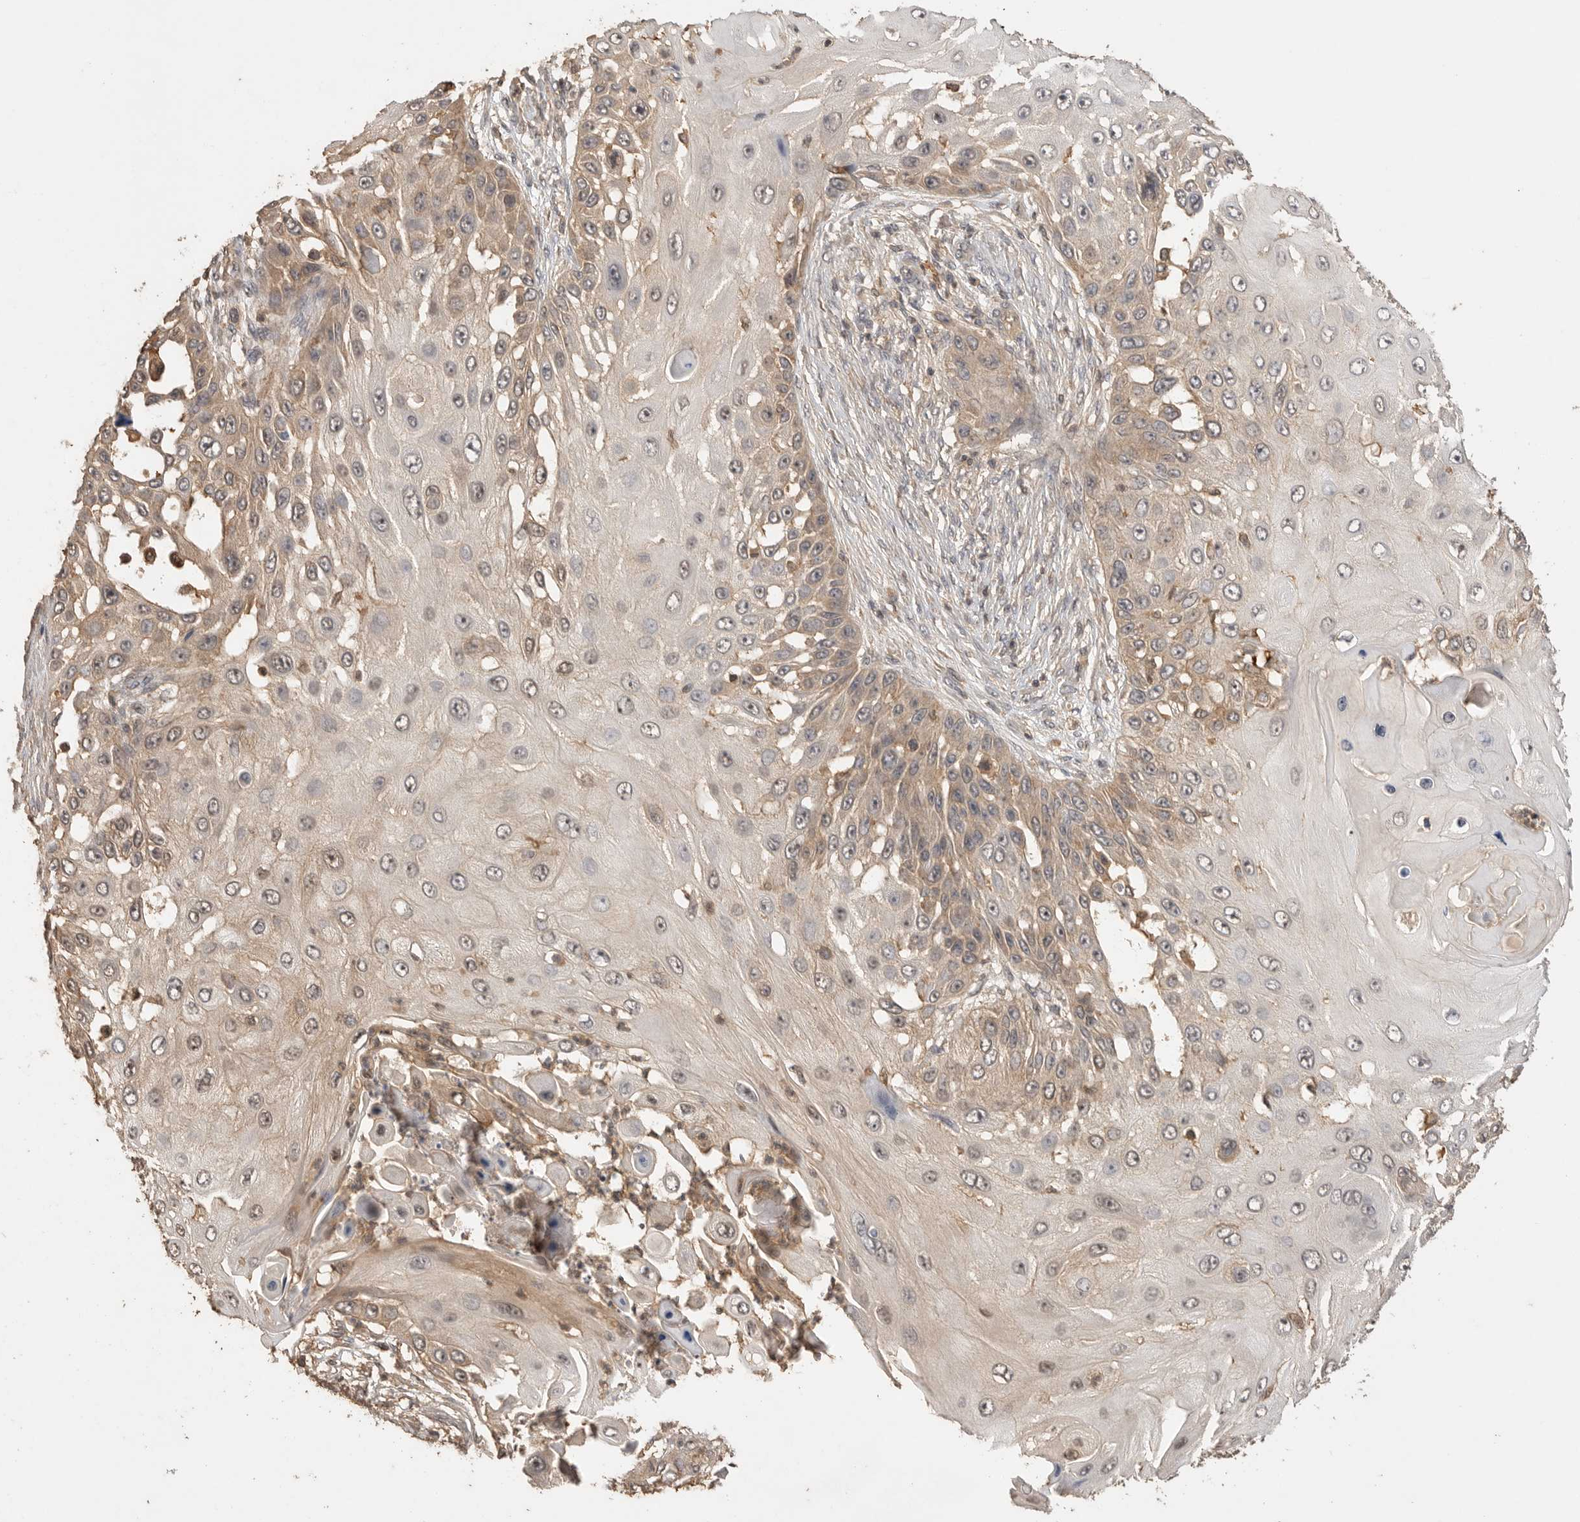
{"staining": {"intensity": "moderate", "quantity": "25%-75%", "location": "cytoplasmic/membranous,nuclear"}, "tissue": "skin cancer", "cell_type": "Tumor cells", "image_type": "cancer", "snomed": [{"axis": "morphology", "description": "Squamous cell carcinoma, NOS"}, {"axis": "topography", "description": "Skin"}], "caption": "The image demonstrates a brown stain indicating the presence of a protein in the cytoplasmic/membranous and nuclear of tumor cells in skin squamous cell carcinoma.", "gene": "MAP2K1", "patient": {"sex": "female", "age": 44}}